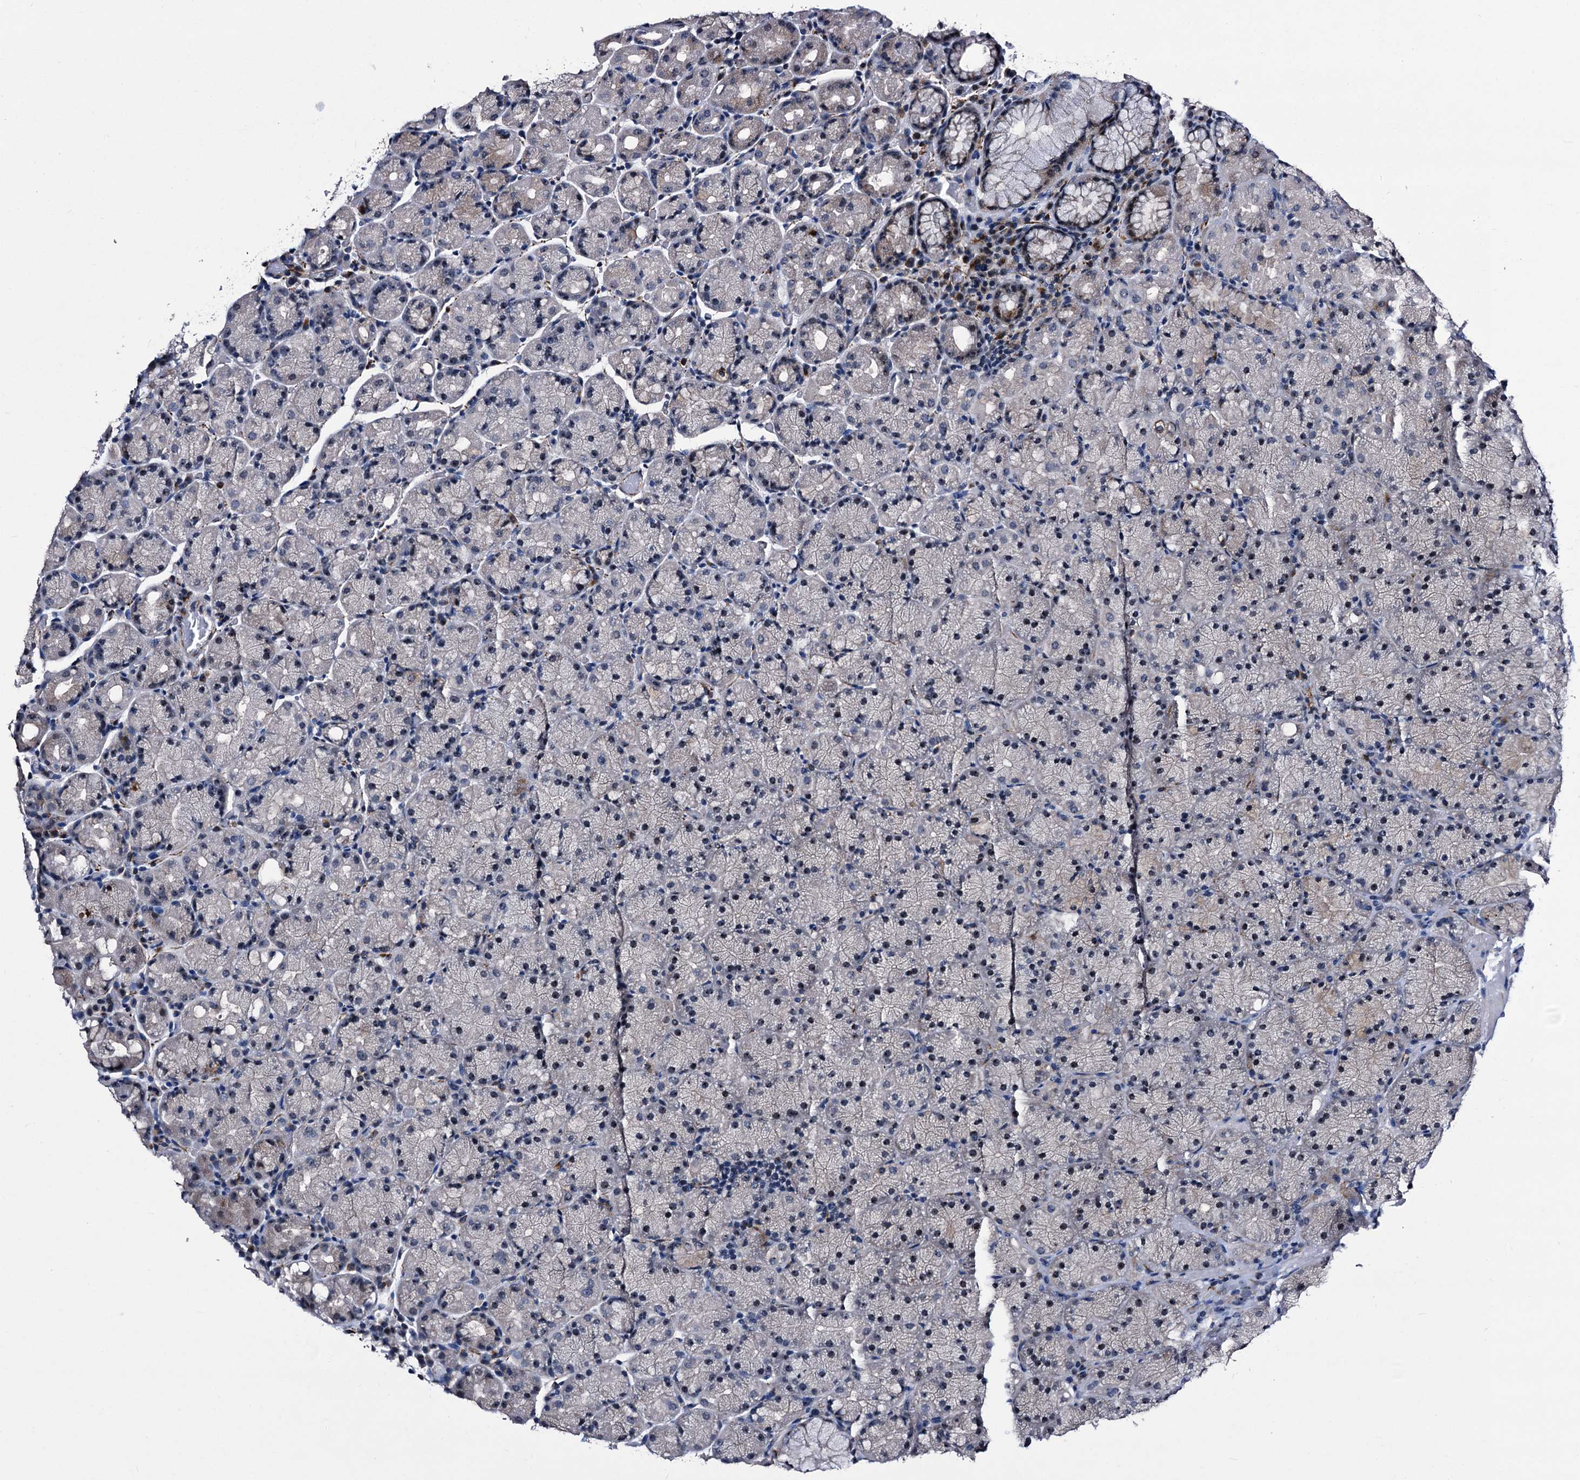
{"staining": {"intensity": "weak", "quantity": "25%-75%", "location": "nuclear"}, "tissue": "stomach", "cell_type": "Glandular cells", "image_type": "normal", "snomed": [{"axis": "morphology", "description": "Normal tissue, NOS"}, {"axis": "topography", "description": "Stomach, upper"}, {"axis": "topography", "description": "Stomach, lower"}], "caption": "Protein positivity by immunohistochemistry (IHC) displays weak nuclear positivity in approximately 25%-75% of glandular cells in benign stomach.", "gene": "EMG1", "patient": {"sex": "male", "age": 80}}